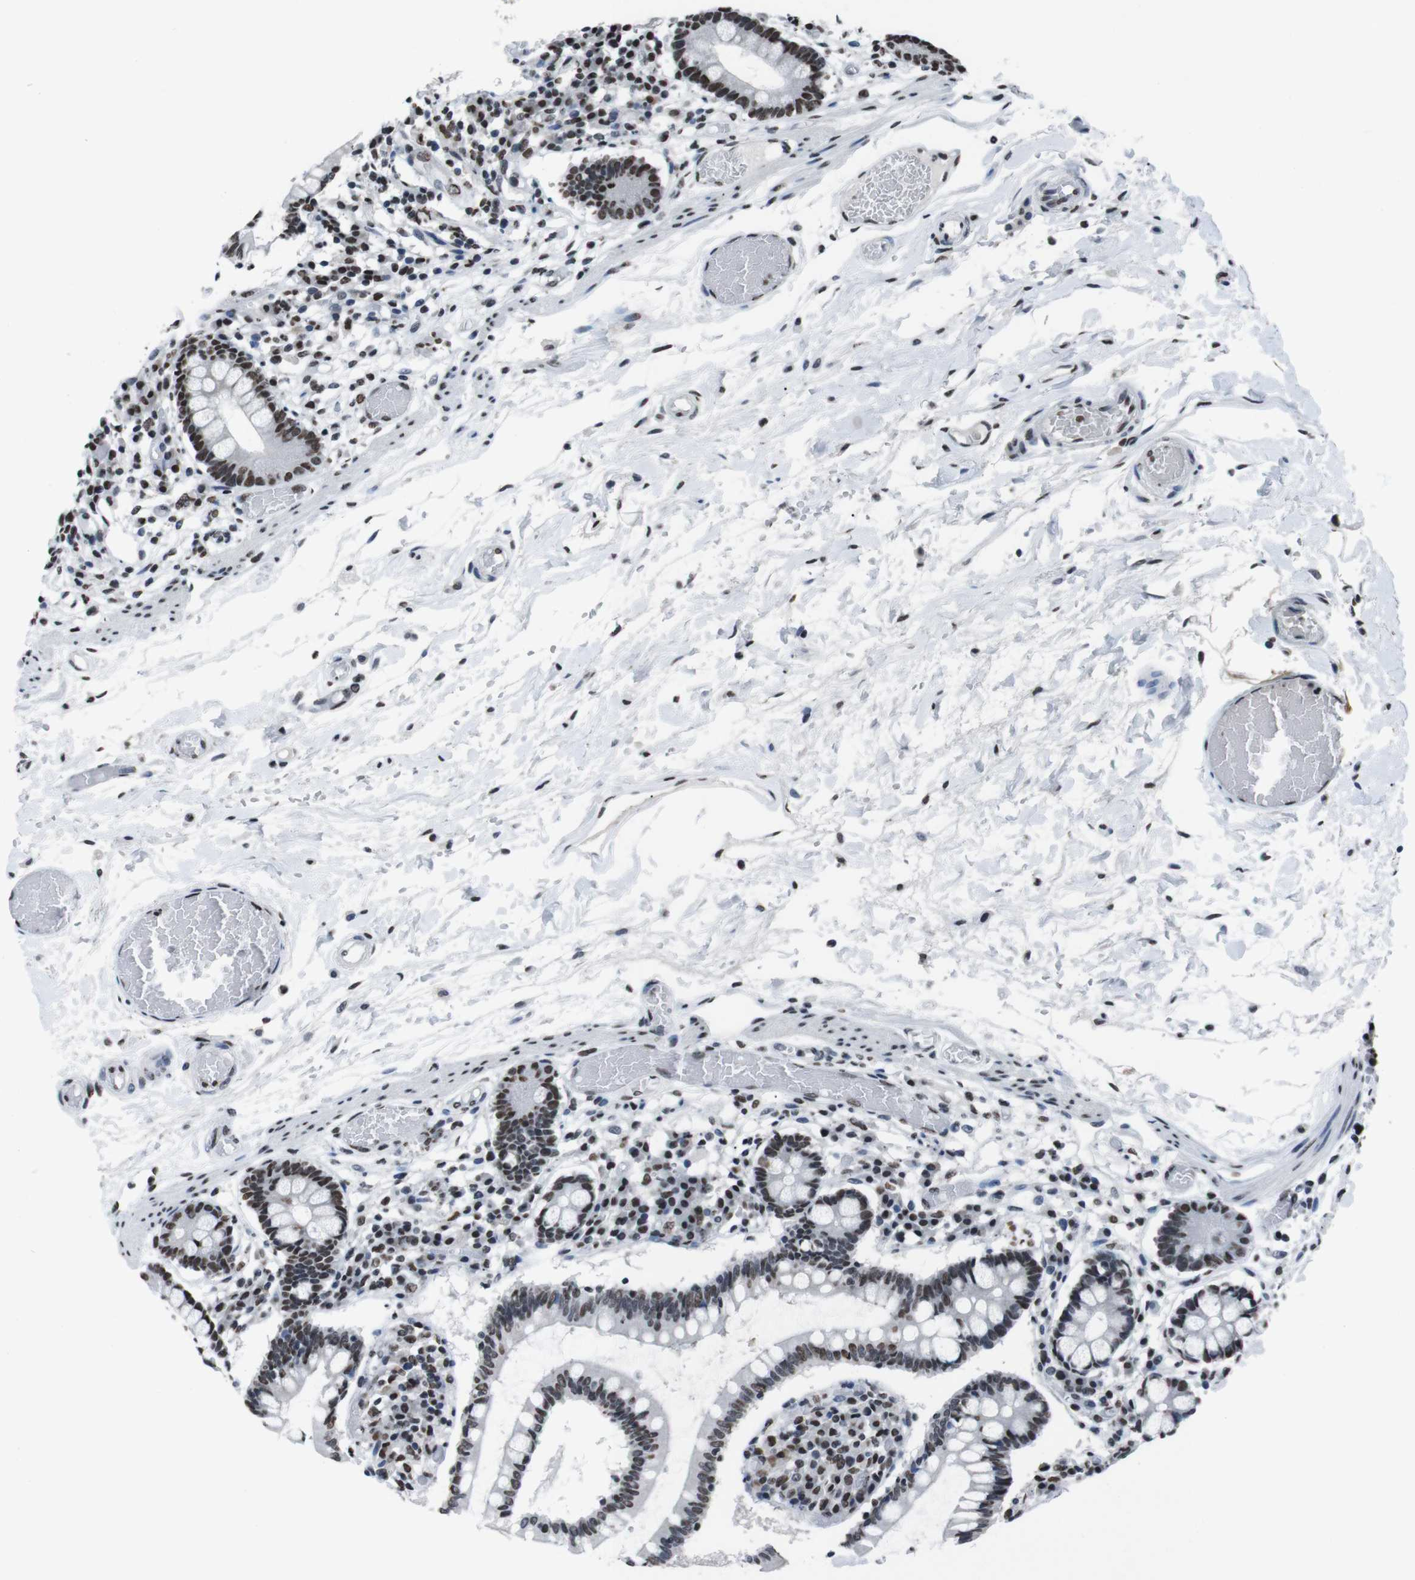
{"staining": {"intensity": "moderate", "quantity": "25%-75%", "location": "nuclear"}, "tissue": "small intestine", "cell_type": "Glandular cells", "image_type": "normal", "snomed": [{"axis": "morphology", "description": "Normal tissue, NOS"}, {"axis": "topography", "description": "Small intestine"}], "caption": "Immunohistochemical staining of unremarkable small intestine displays moderate nuclear protein positivity in approximately 25%-75% of glandular cells.", "gene": "PIP4P2", "patient": {"sex": "female", "age": 61}}